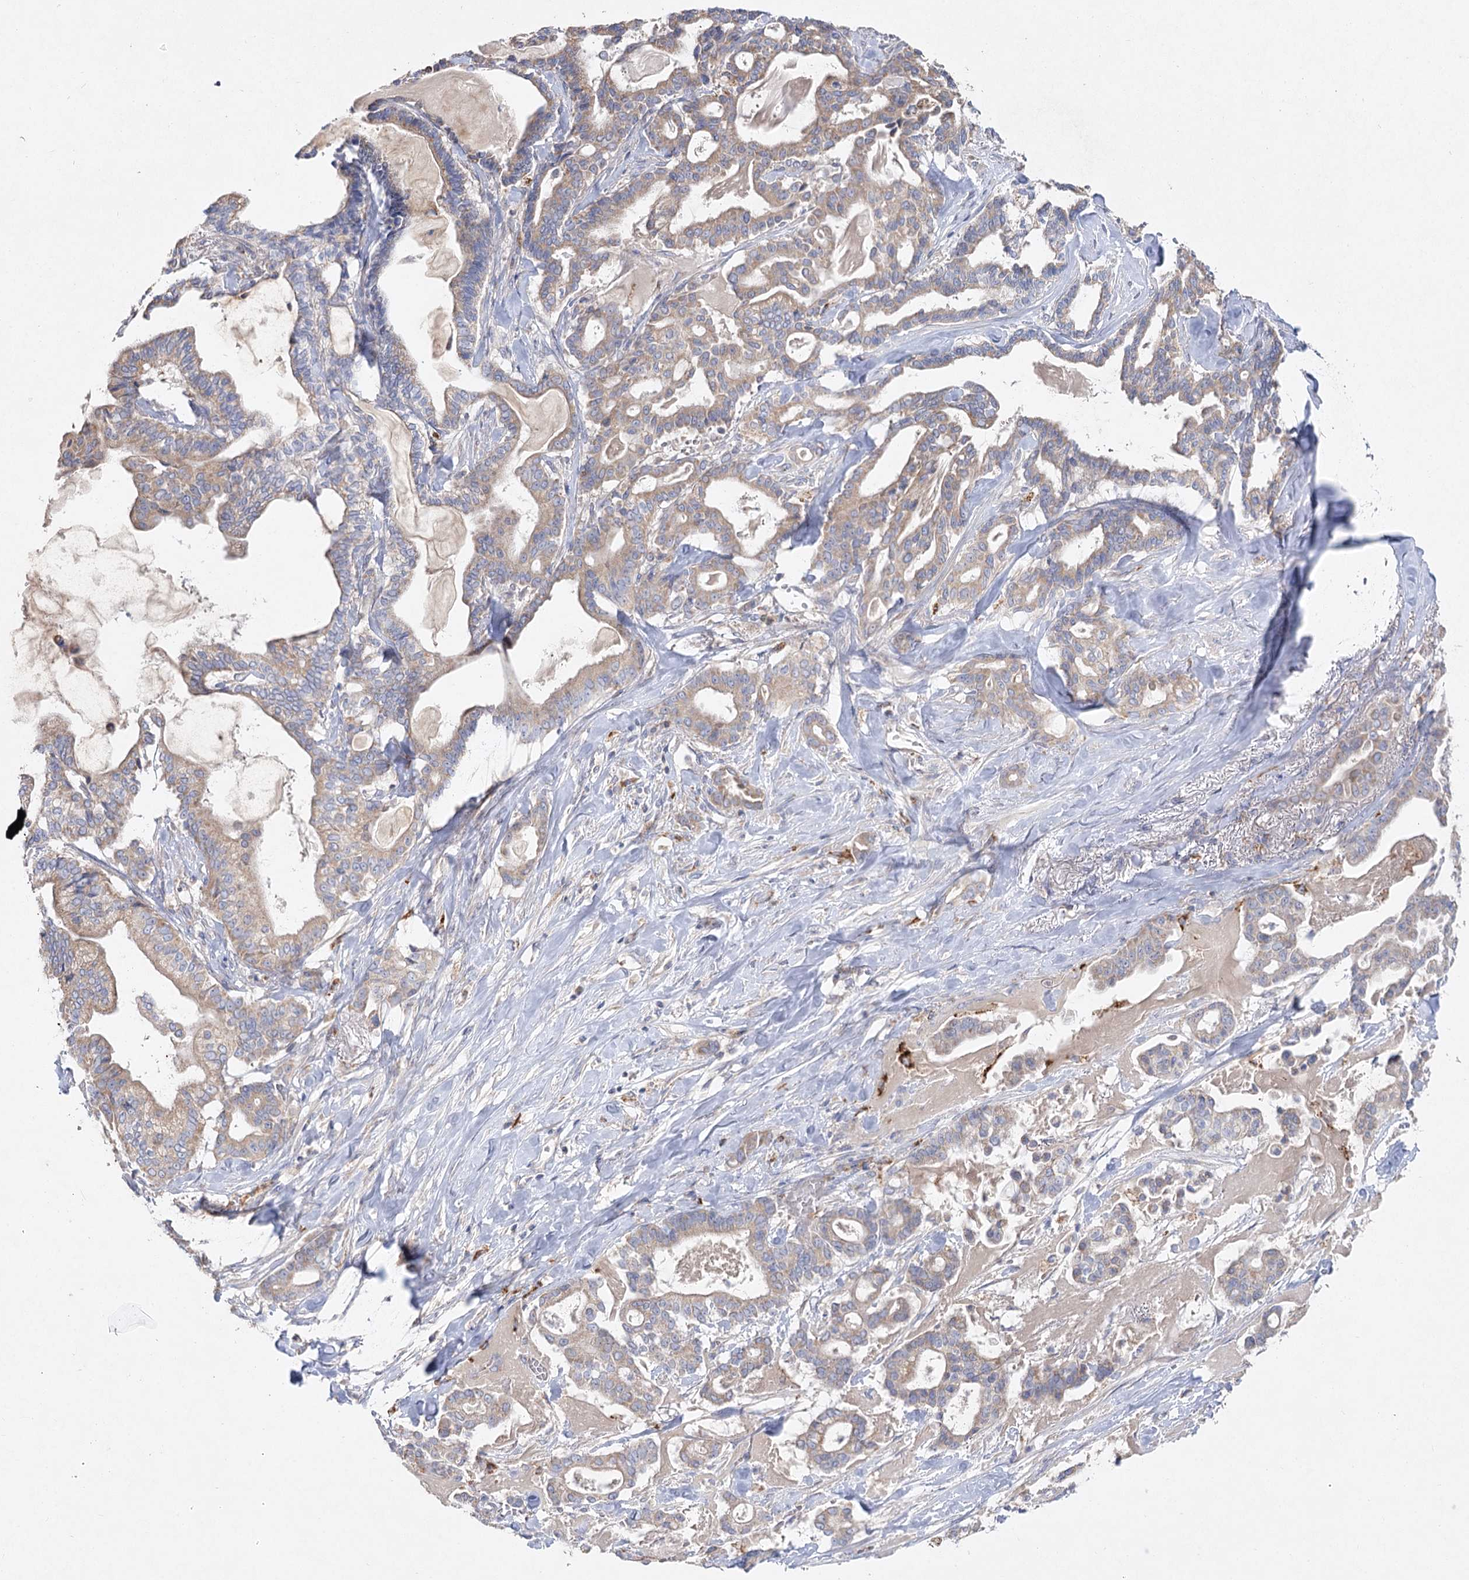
{"staining": {"intensity": "weak", "quantity": ">75%", "location": "cytoplasmic/membranous"}, "tissue": "pancreatic cancer", "cell_type": "Tumor cells", "image_type": "cancer", "snomed": [{"axis": "morphology", "description": "Adenocarcinoma, NOS"}, {"axis": "topography", "description": "Pancreas"}], "caption": "High-power microscopy captured an immunohistochemistry (IHC) photomicrograph of pancreatic cancer, revealing weak cytoplasmic/membranous staining in approximately >75% of tumor cells. (IHC, brightfield microscopy, high magnification).", "gene": "TMEM187", "patient": {"sex": "male", "age": 63}}